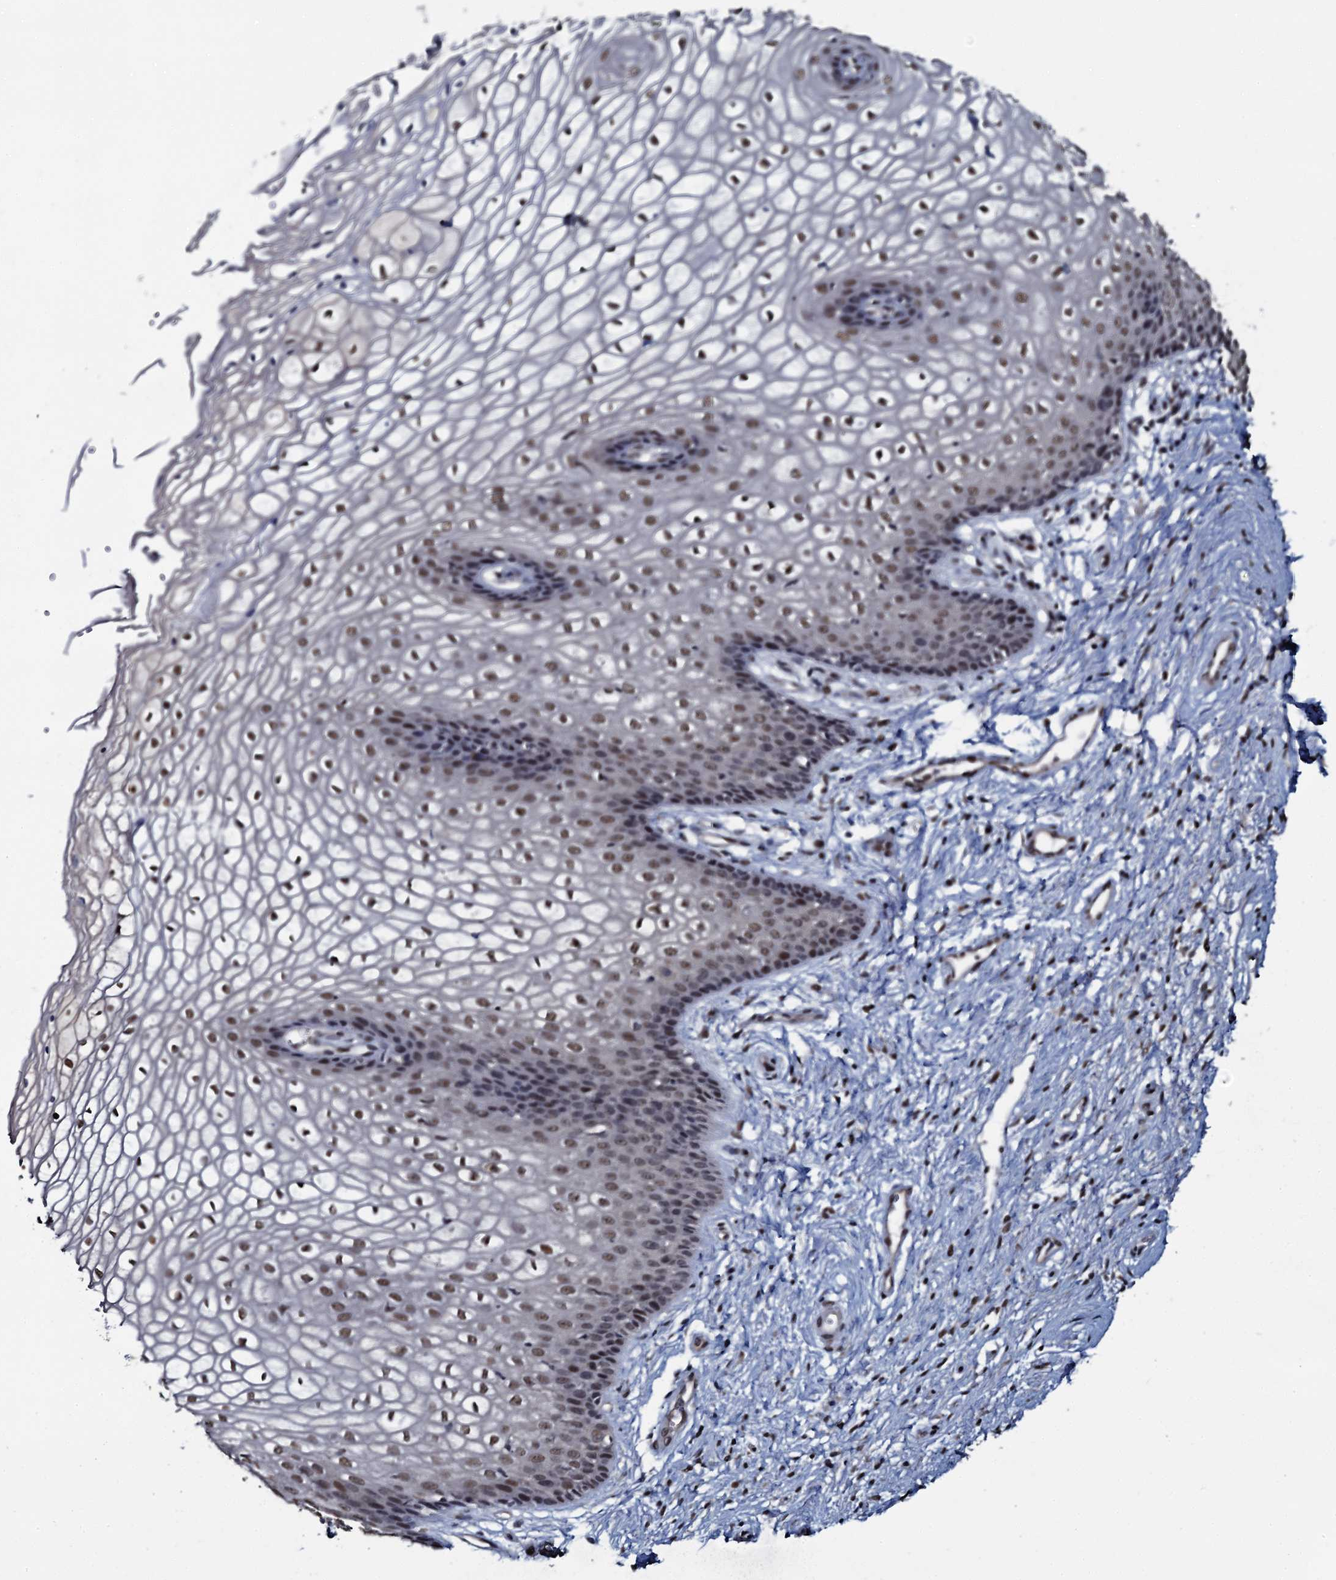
{"staining": {"intensity": "moderate", "quantity": "25%-75%", "location": "nuclear"}, "tissue": "vagina", "cell_type": "Squamous epithelial cells", "image_type": "normal", "snomed": [{"axis": "morphology", "description": "Normal tissue, NOS"}, {"axis": "topography", "description": "Vagina"}], "caption": "Immunohistochemistry histopathology image of normal human vagina stained for a protein (brown), which demonstrates medium levels of moderate nuclear expression in approximately 25%-75% of squamous epithelial cells.", "gene": "SH2D4B", "patient": {"sex": "female", "age": 34}}